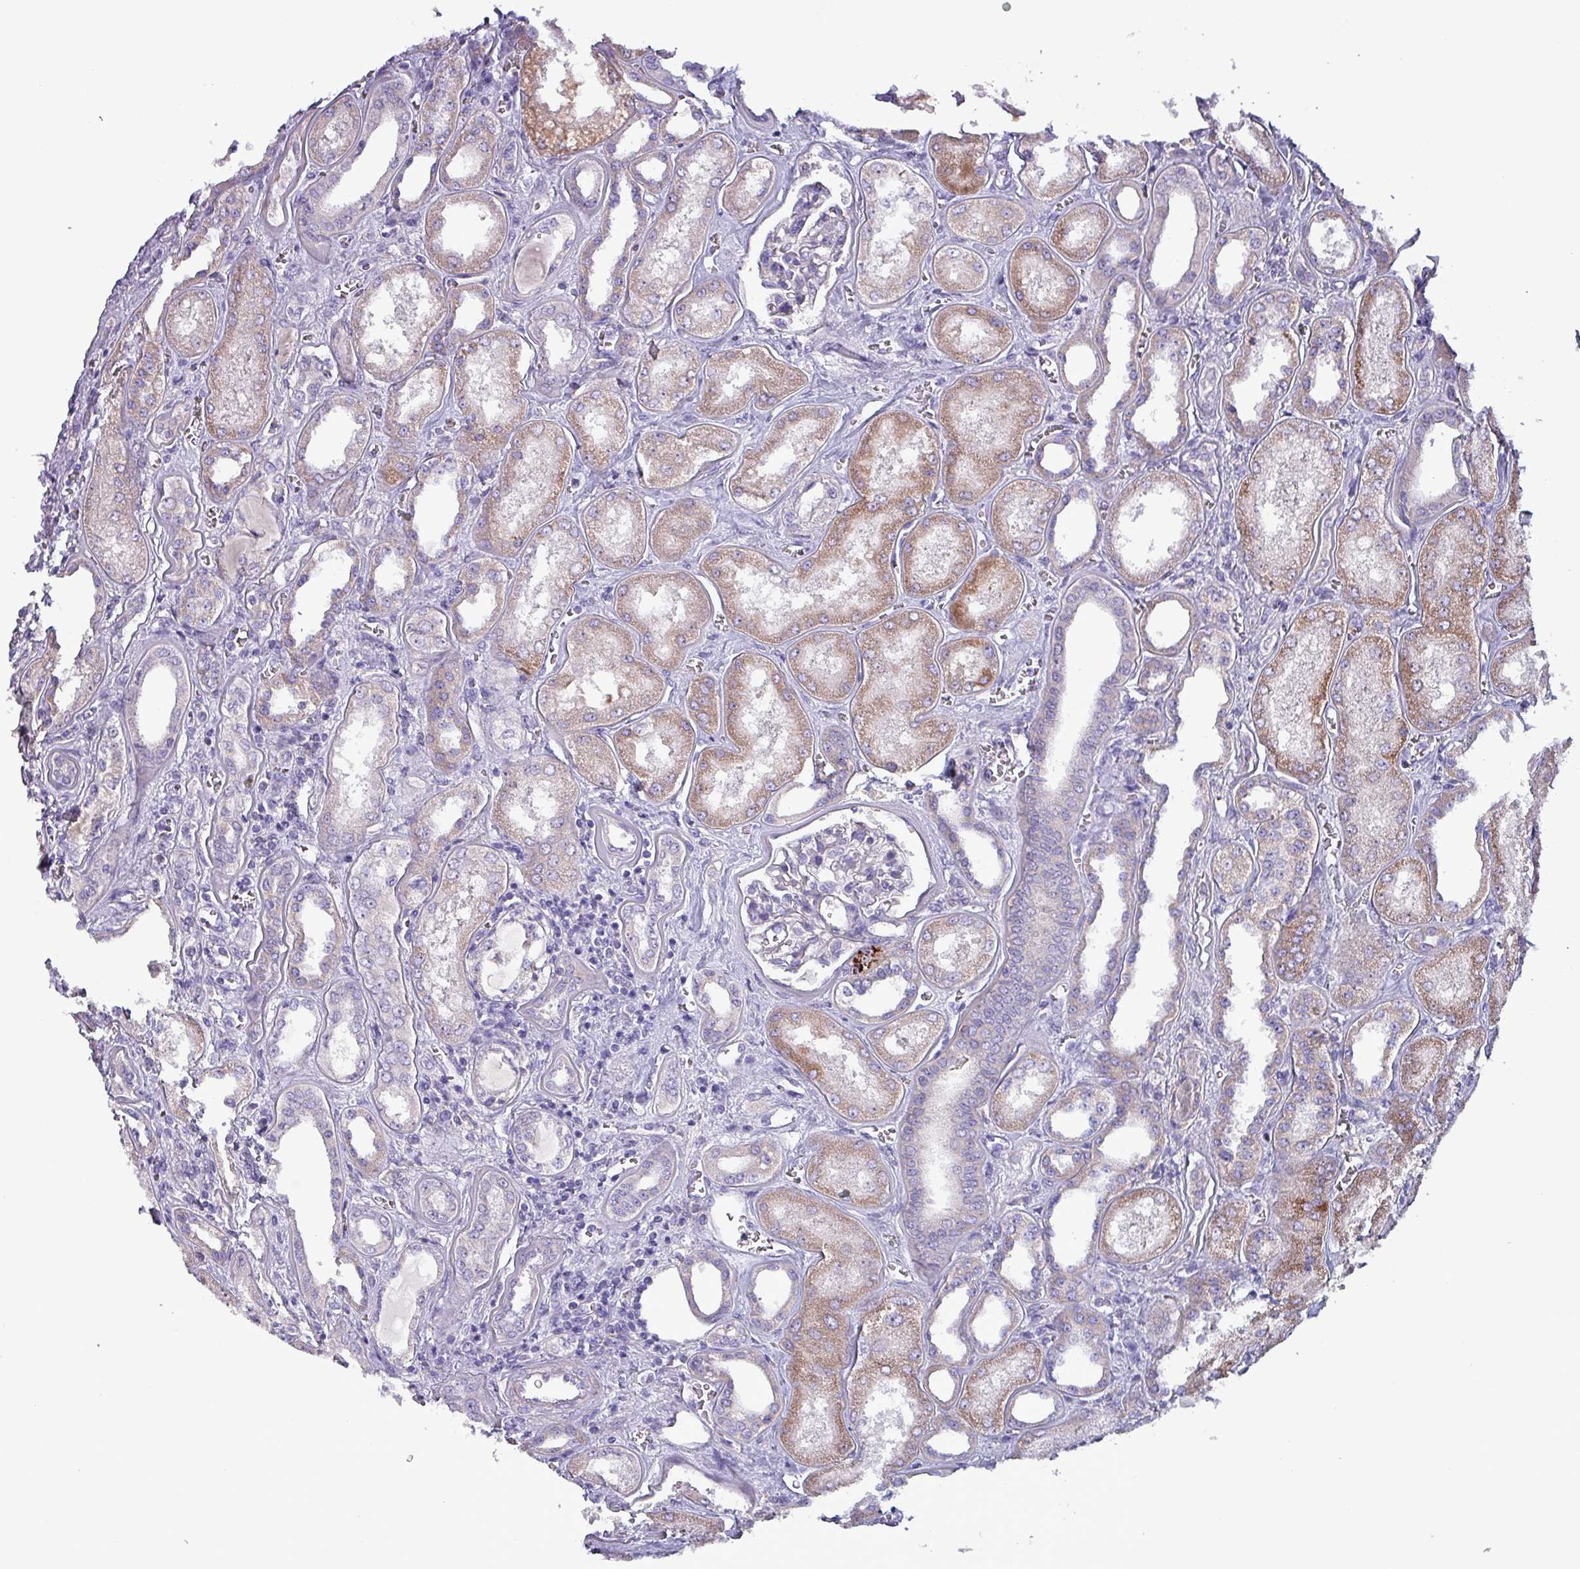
{"staining": {"intensity": "negative", "quantity": "none", "location": "none"}, "tissue": "kidney", "cell_type": "Cells in glomeruli", "image_type": "normal", "snomed": [{"axis": "morphology", "description": "Normal tissue, NOS"}, {"axis": "morphology", "description": "Adenocarcinoma, NOS"}, {"axis": "topography", "description": "Kidney"}], "caption": "This is a micrograph of immunohistochemistry (IHC) staining of benign kidney, which shows no positivity in cells in glomeruli. Nuclei are stained in blue.", "gene": "HSD3B7", "patient": {"sex": "female", "age": 68}}